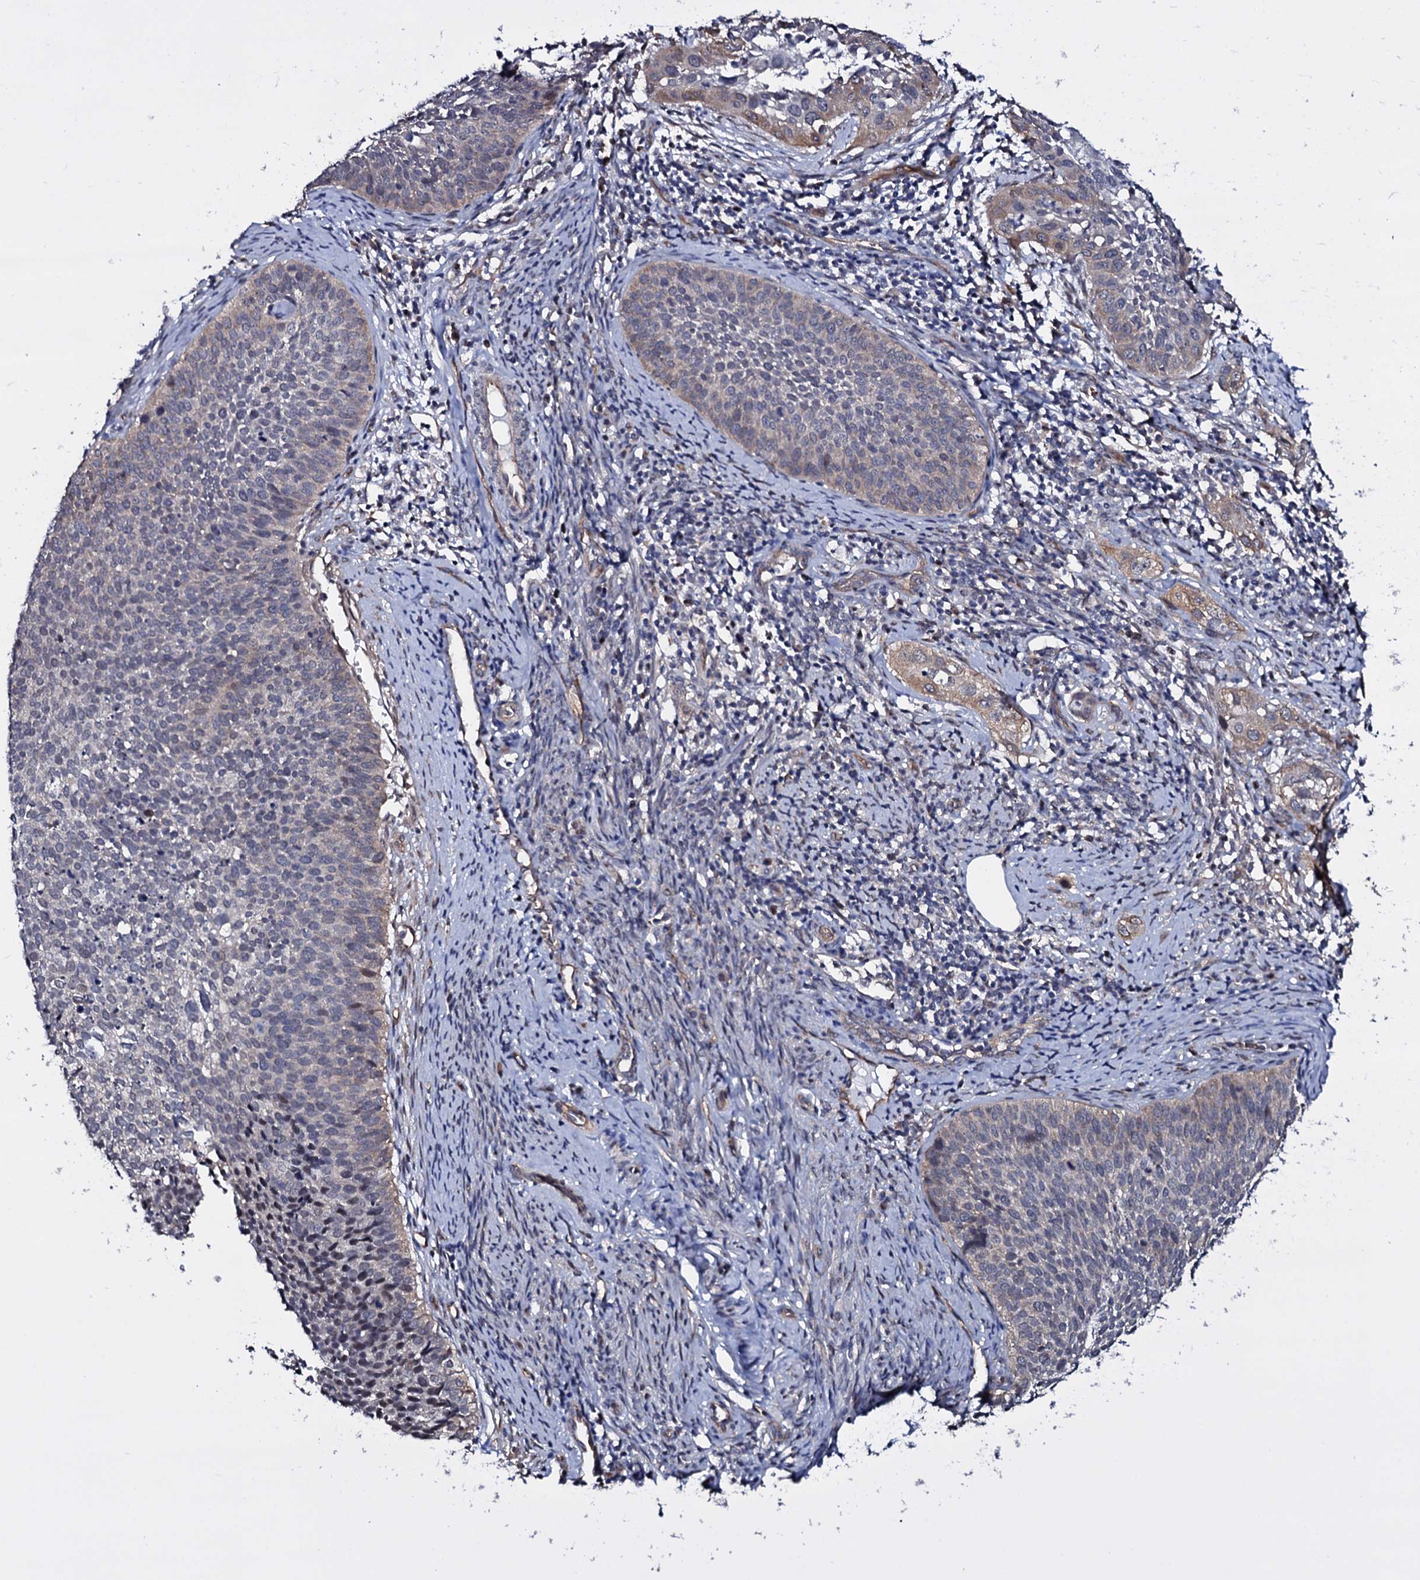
{"staining": {"intensity": "weak", "quantity": "<25%", "location": "cytoplasmic/membranous"}, "tissue": "cervical cancer", "cell_type": "Tumor cells", "image_type": "cancer", "snomed": [{"axis": "morphology", "description": "Squamous cell carcinoma, NOS"}, {"axis": "topography", "description": "Cervix"}], "caption": "IHC of cervical cancer (squamous cell carcinoma) reveals no staining in tumor cells. Nuclei are stained in blue.", "gene": "GAREM1", "patient": {"sex": "female", "age": 34}}